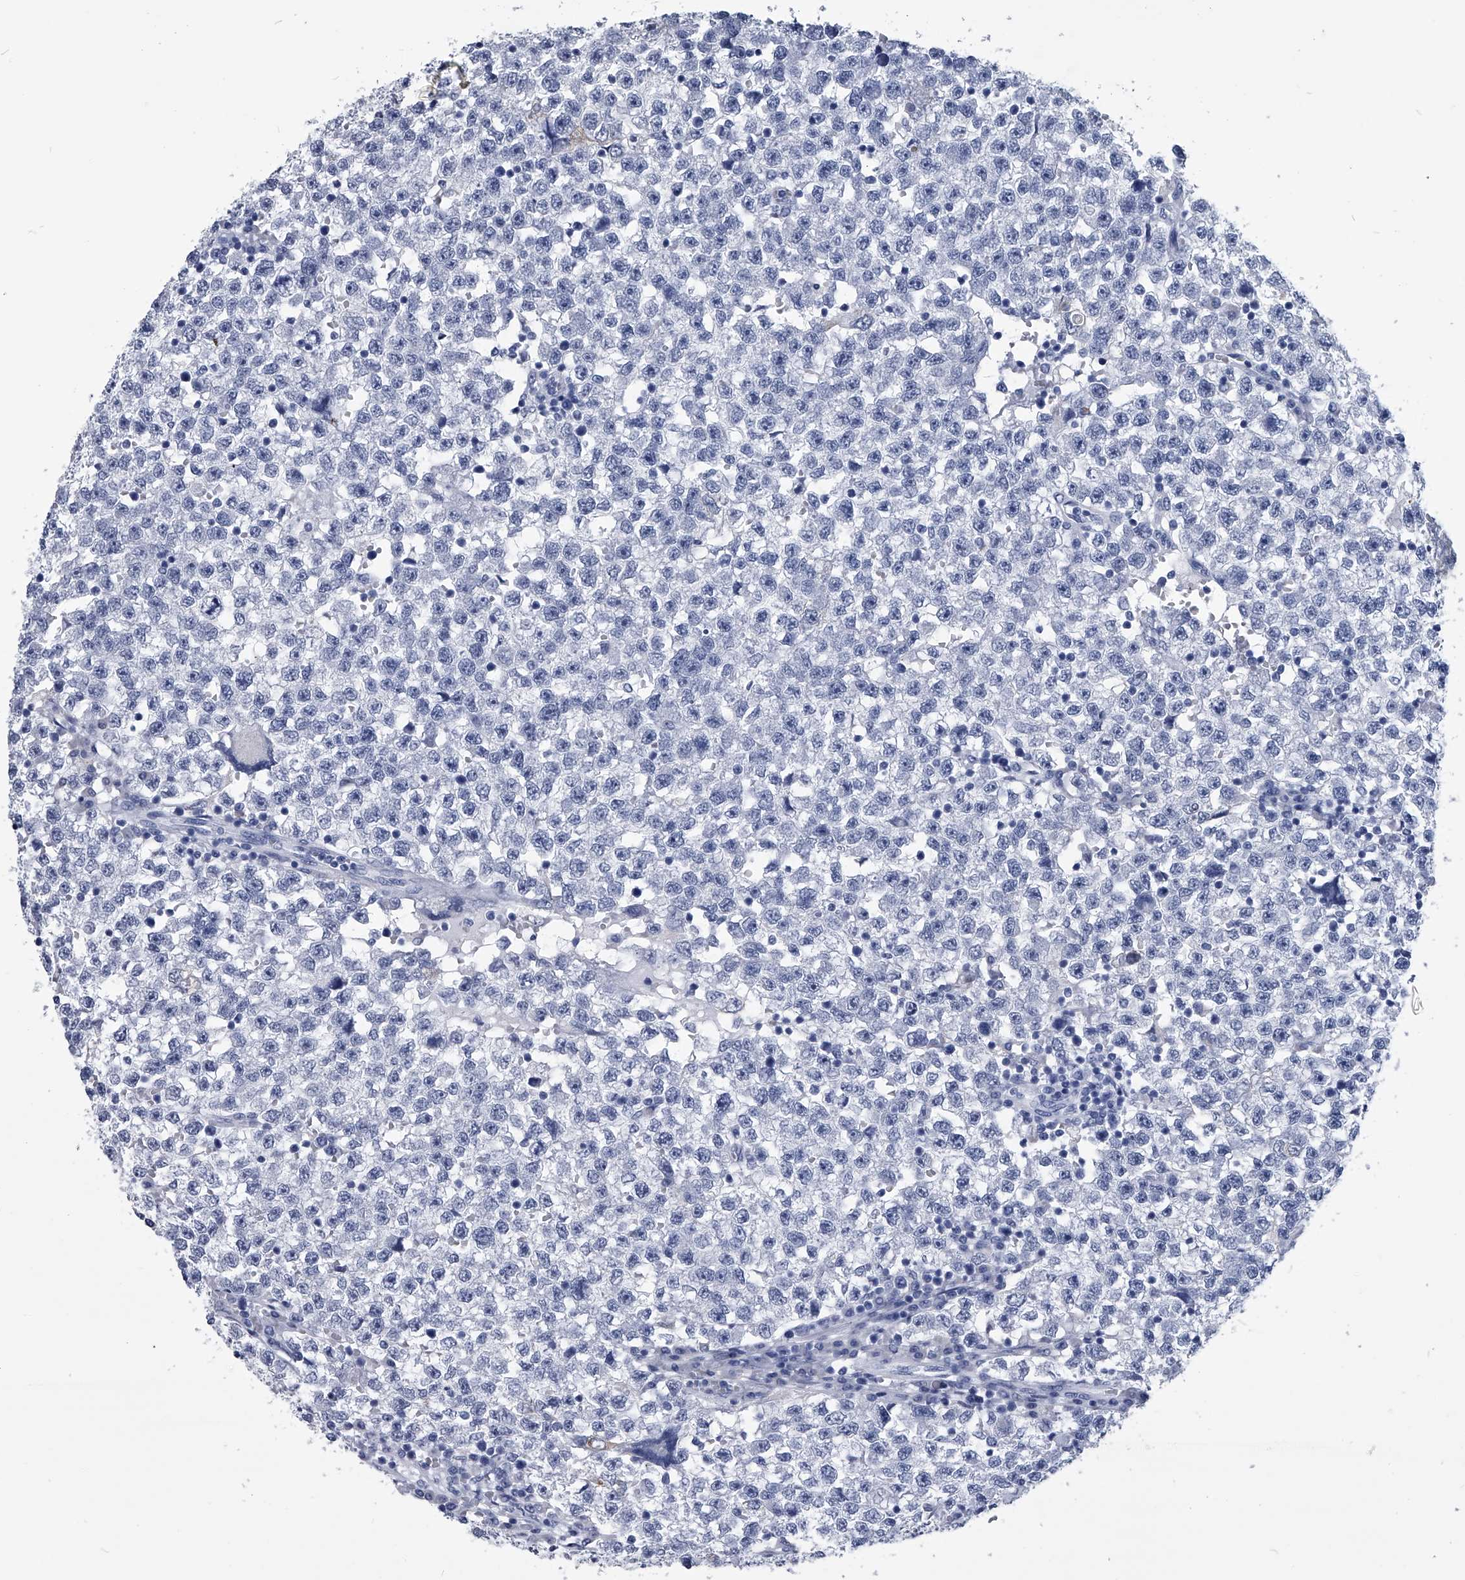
{"staining": {"intensity": "negative", "quantity": "none", "location": "none"}, "tissue": "testis cancer", "cell_type": "Tumor cells", "image_type": "cancer", "snomed": [{"axis": "morphology", "description": "Seminoma, NOS"}, {"axis": "topography", "description": "Testis"}], "caption": "Testis seminoma stained for a protein using immunohistochemistry (IHC) demonstrates no positivity tumor cells.", "gene": "PDXK", "patient": {"sex": "male", "age": 22}}